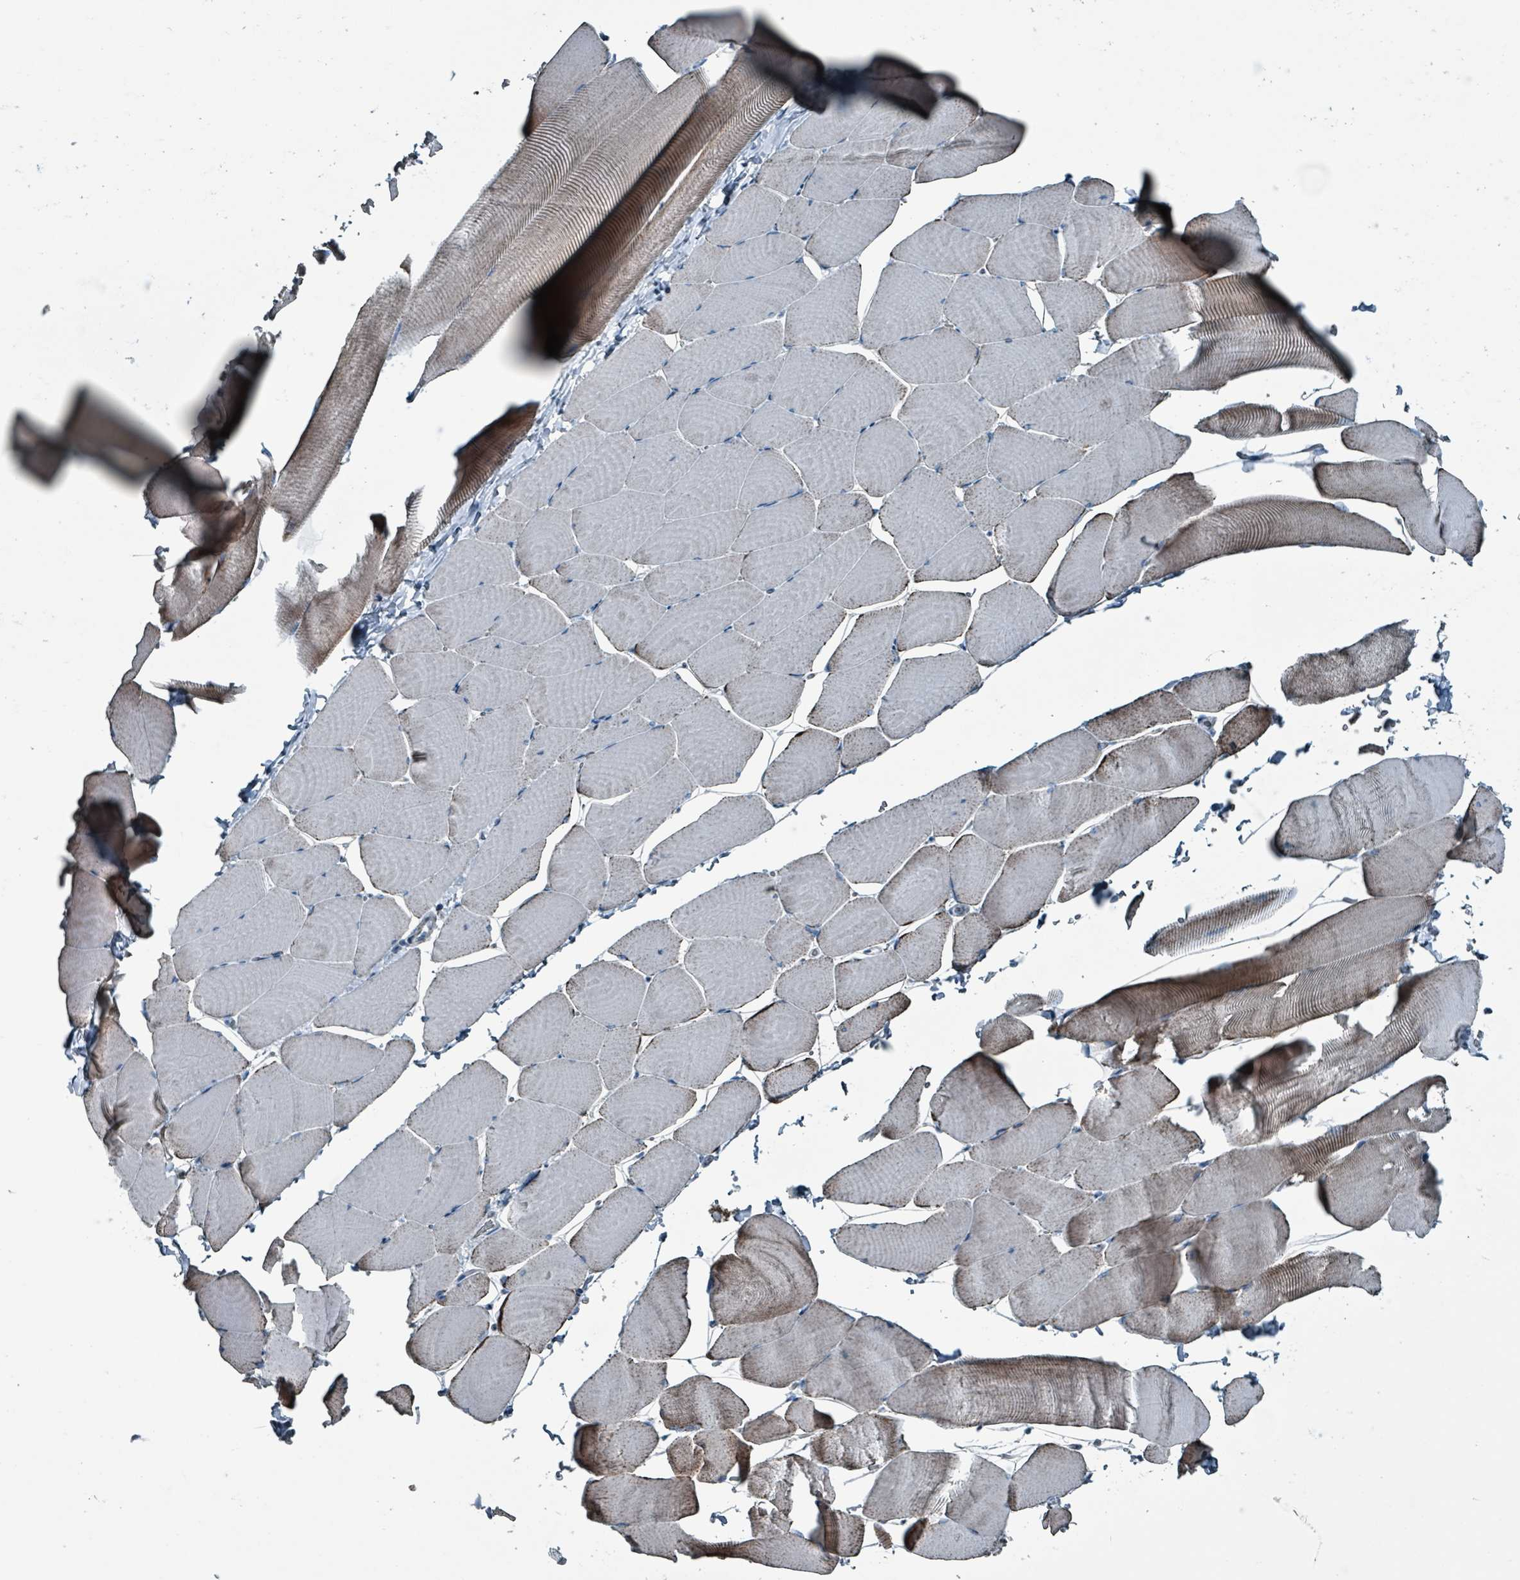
{"staining": {"intensity": "negative", "quantity": "none", "location": "none"}, "tissue": "skeletal muscle", "cell_type": "Myocytes", "image_type": "normal", "snomed": [{"axis": "morphology", "description": "Normal tissue, NOS"}, {"axis": "topography", "description": "Skeletal muscle"}], "caption": "High power microscopy histopathology image of an immunohistochemistry photomicrograph of benign skeletal muscle, revealing no significant expression in myocytes.", "gene": "ABHD18", "patient": {"sex": "male", "age": 25}}